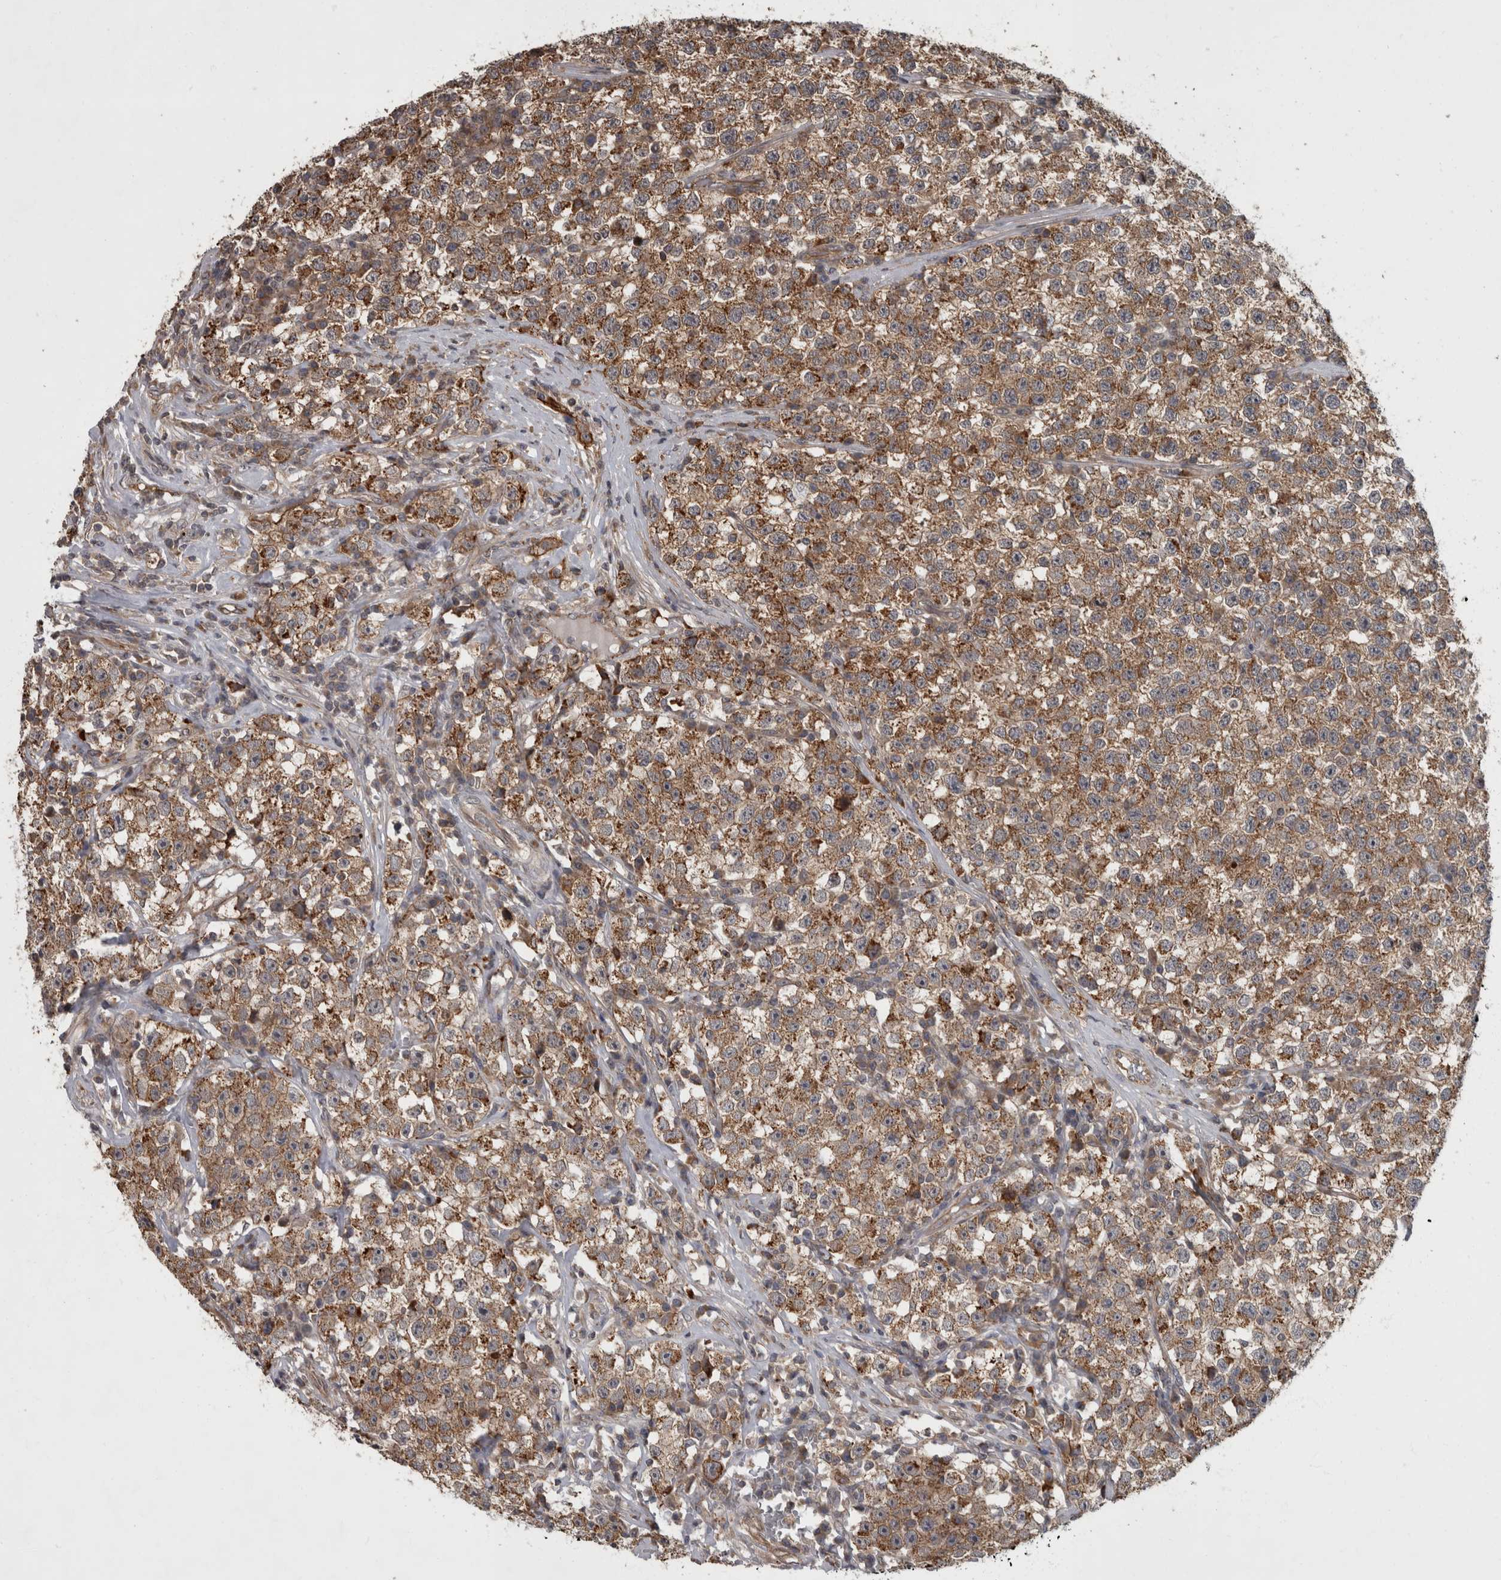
{"staining": {"intensity": "moderate", "quantity": ">75%", "location": "cytoplasmic/membranous"}, "tissue": "testis cancer", "cell_type": "Tumor cells", "image_type": "cancer", "snomed": [{"axis": "morphology", "description": "Seminoma, NOS"}, {"axis": "topography", "description": "Testis"}], "caption": "A brown stain highlights moderate cytoplasmic/membranous expression of a protein in testis cancer (seminoma) tumor cells. The staining was performed using DAB (3,3'-diaminobenzidine) to visualize the protein expression in brown, while the nuclei were stained in blue with hematoxylin (Magnification: 20x).", "gene": "VEGFD", "patient": {"sex": "male", "age": 22}}